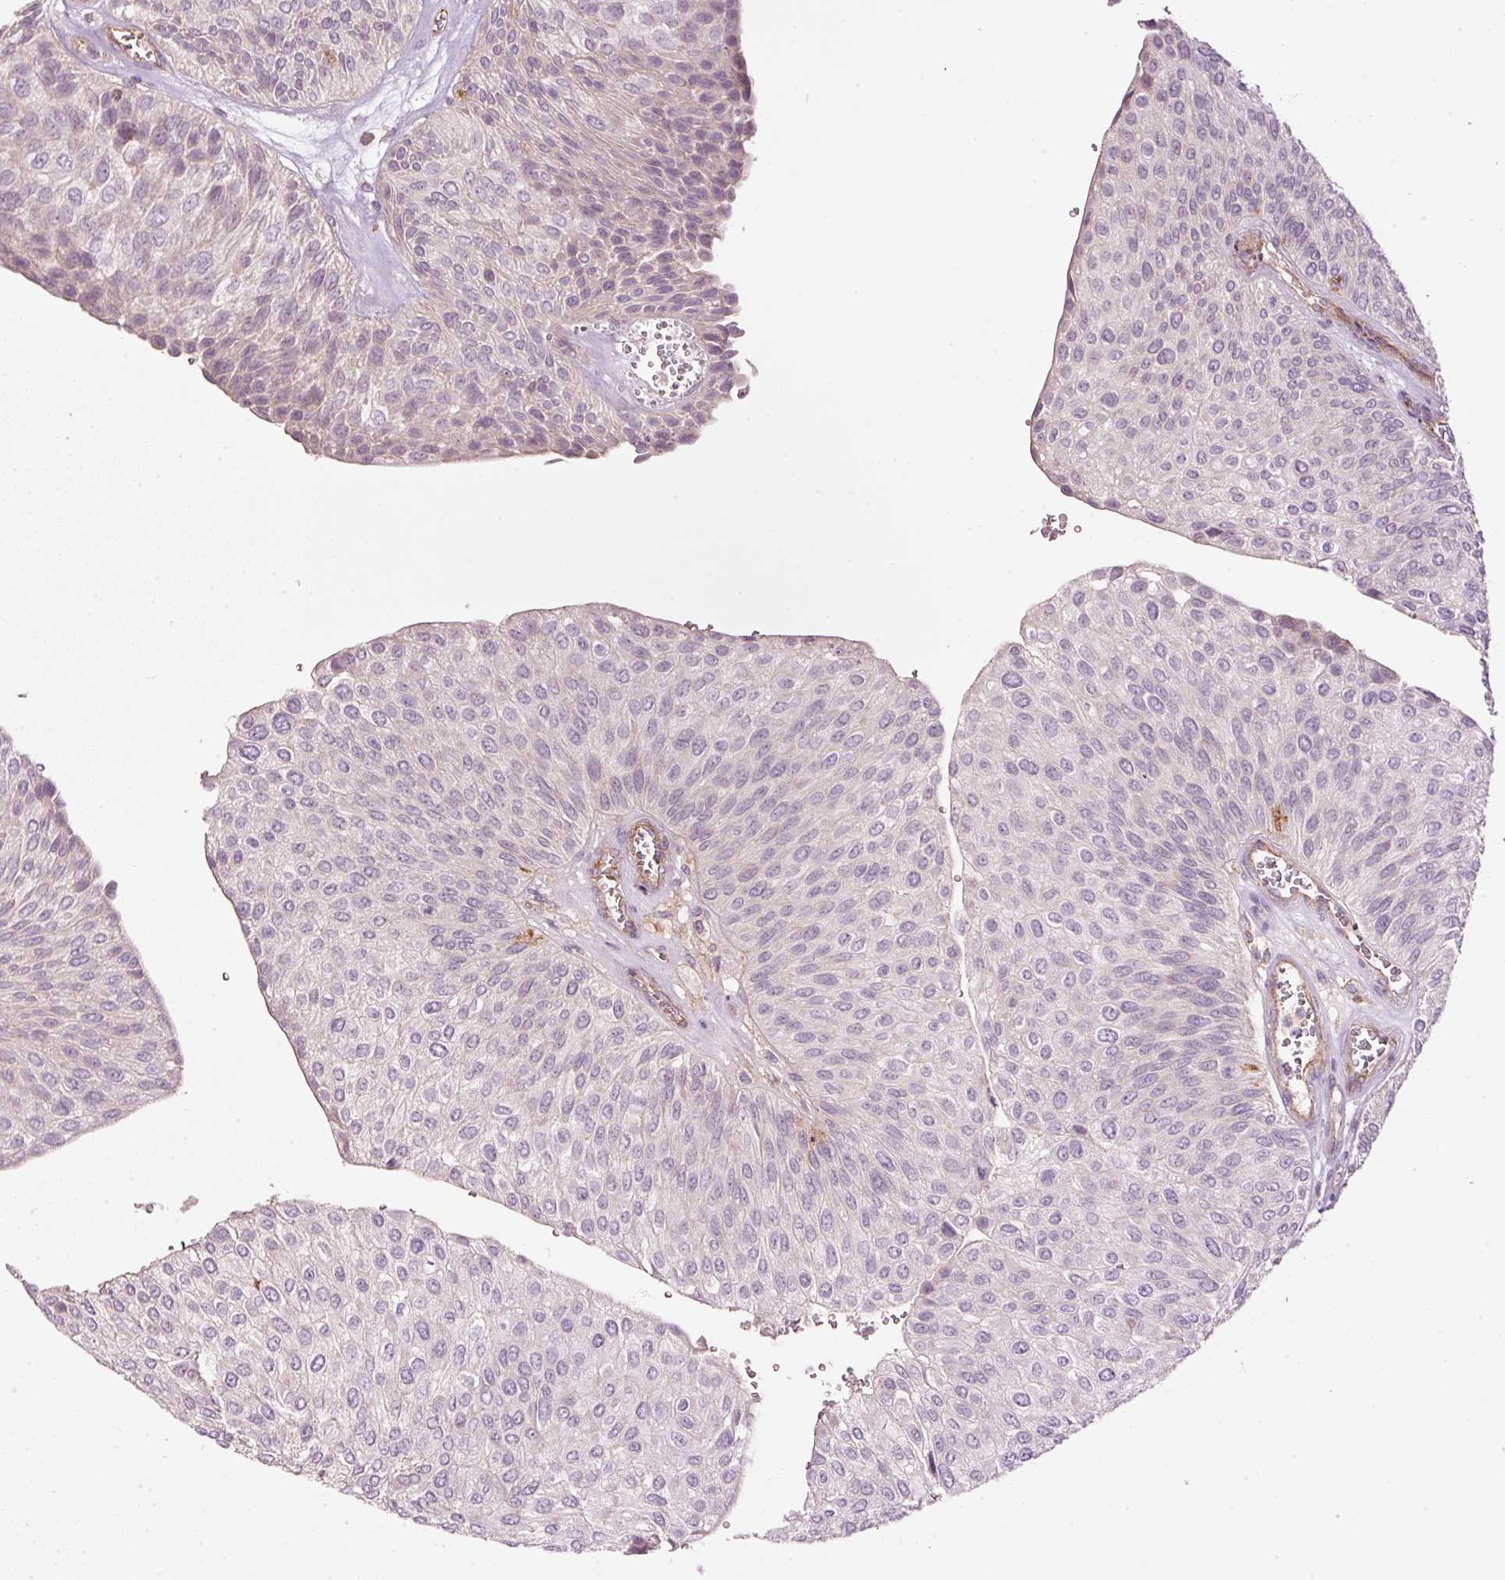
{"staining": {"intensity": "negative", "quantity": "none", "location": "none"}, "tissue": "urothelial cancer", "cell_type": "Tumor cells", "image_type": "cancer", "snomed": [{"axis": "morphology", "description": "Urothelial carcinoma, NOS"}, {"axis": "topography", "description": "Urinary bladder"}], "caption": "An image of urothelial cancer stained for a protein displays no brown staining in tumor cells.", "gene": "SIPA1", "patient": {"sex": "male", "age": 67}}